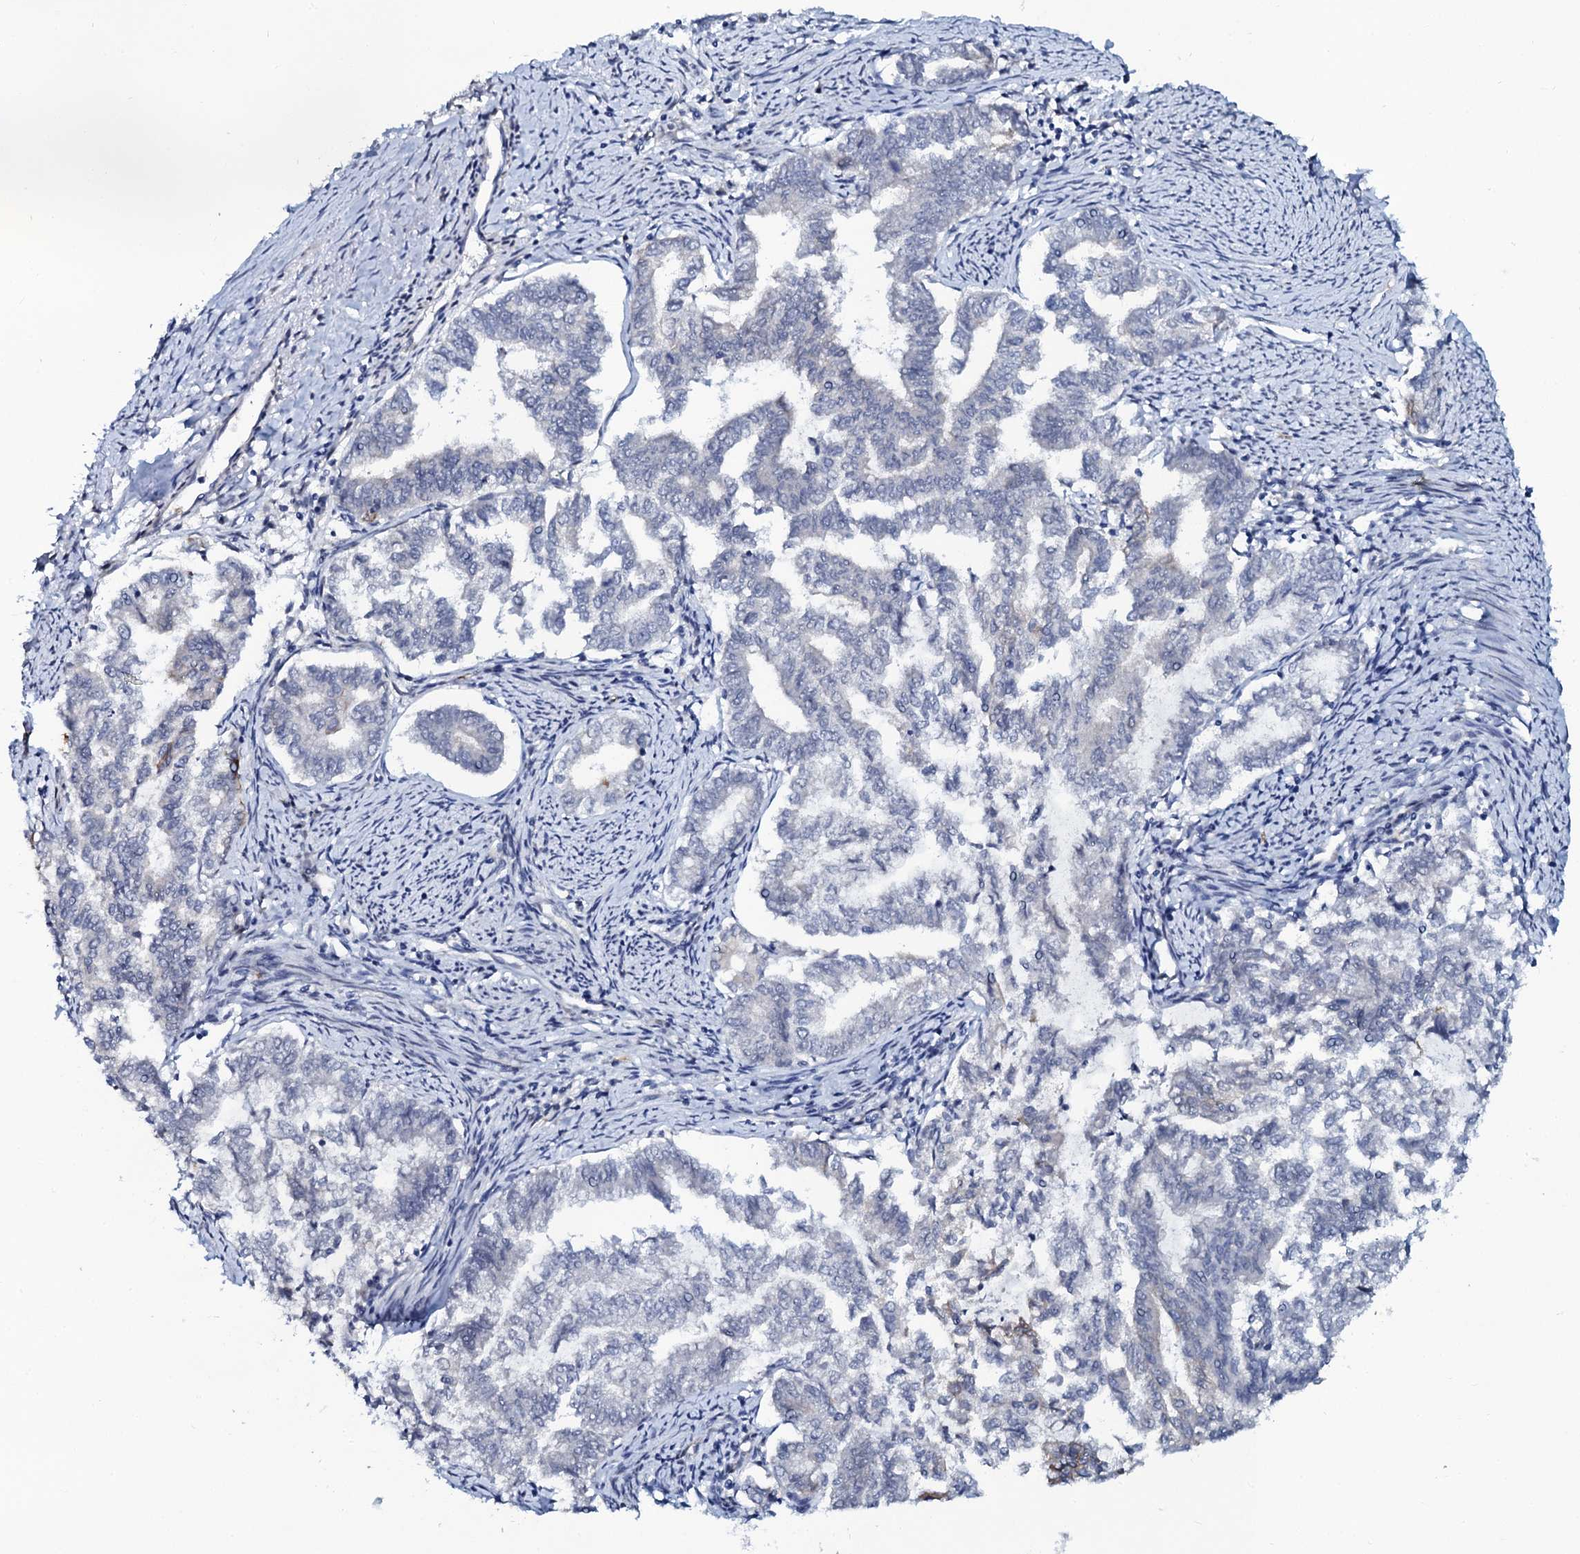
{"staining": {"intensity": "negative", "quantity": "none", "location": "none"}, "tissue": "endometrial cancer", "cell_type": "Tumor cells", "image_type": "cancer", "snomed": [{"axis": "morphology", "description": "Adenocarcinoma, NOS"}, {"axis": "topography", "description": "Endometrium"}], "caption": "A histopathology image of adenocarcinoma (endometrial) stained for a protein exhibits no brown staining in tumor cells.", "gene": "C10orf88", "patient": {"sex": "female", "age": 79}}